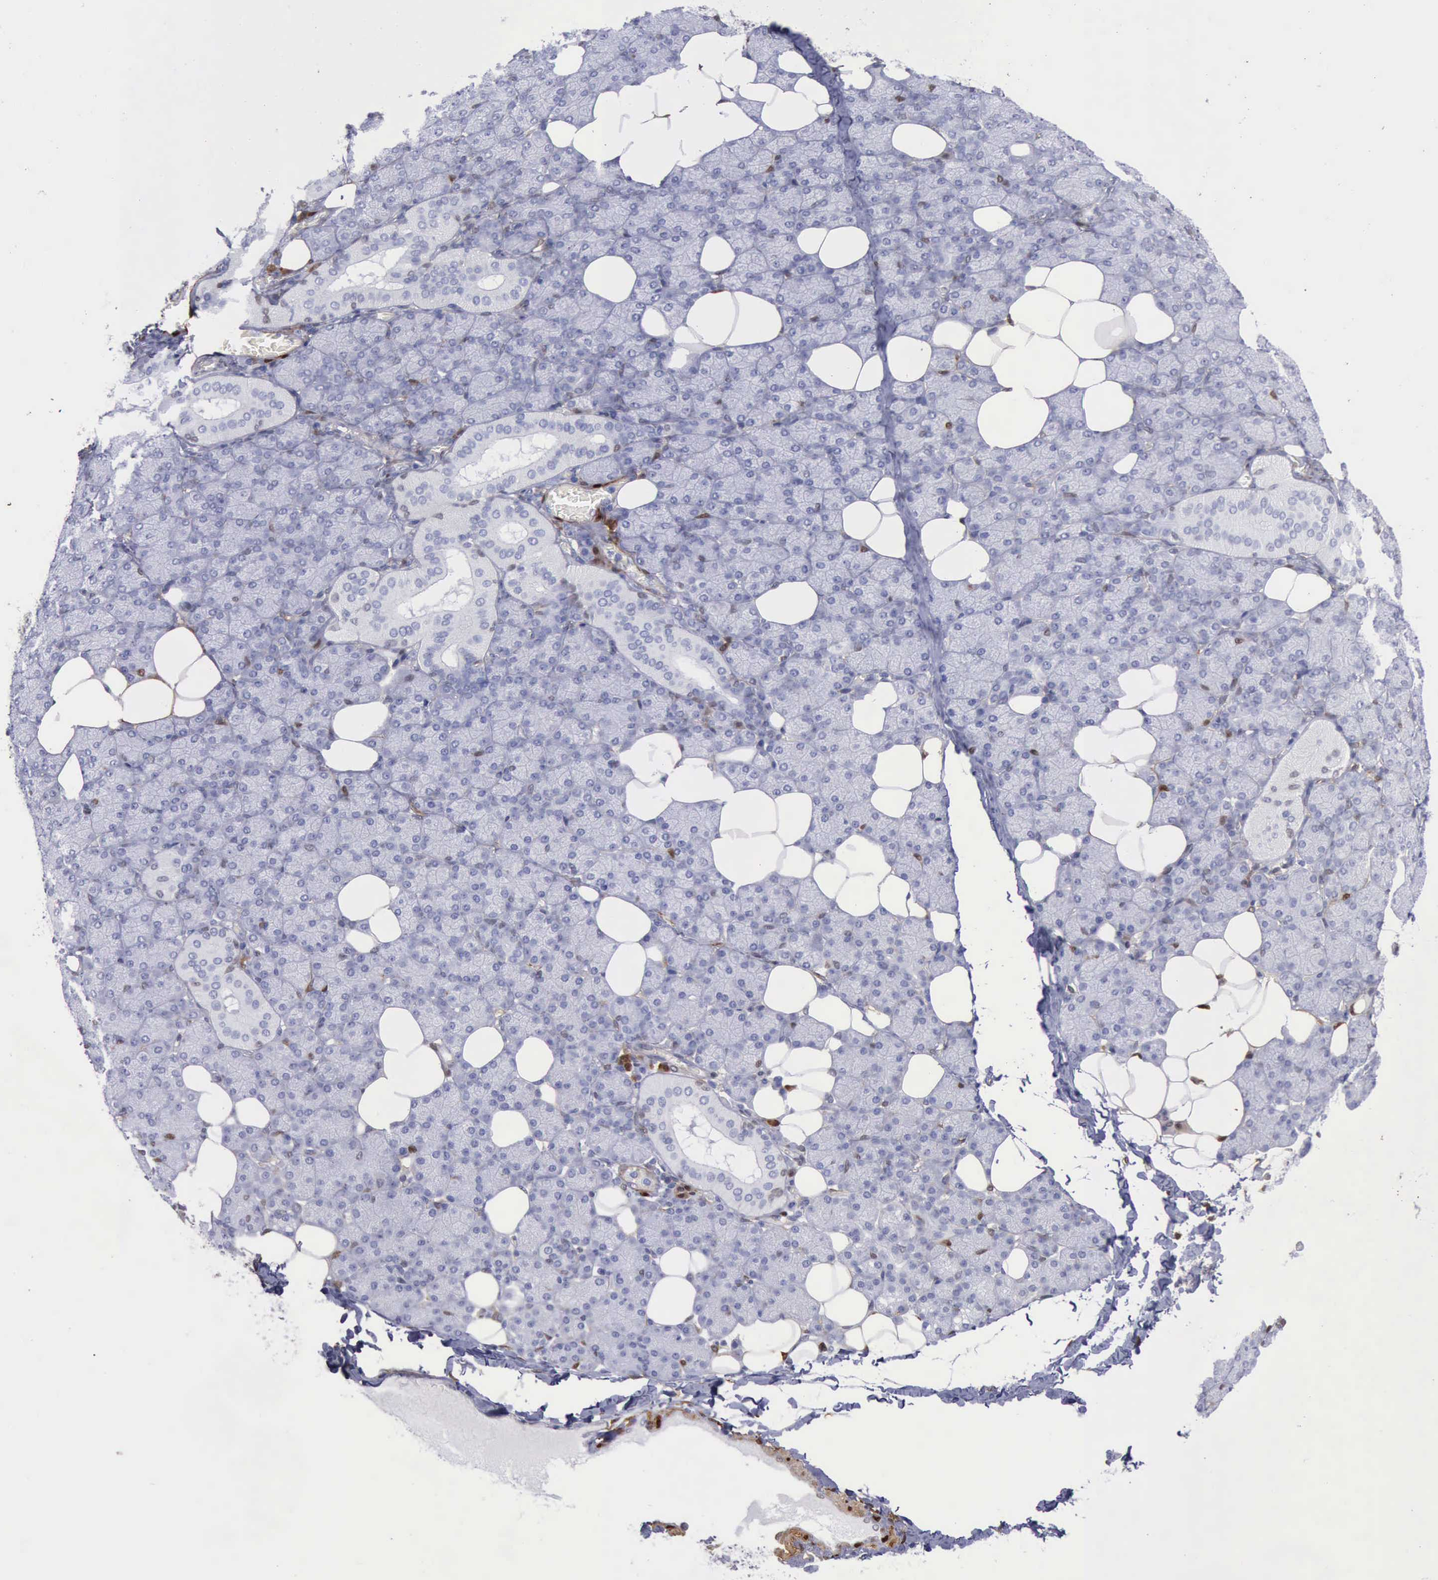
{"staining": {"intensity": "negative", "quantity": "none", "location": "none"}, "tissue": "salivary gland", "cell_type": "Glandular cells", "image_type": "normal", "snomed": [{"axis": "morphology", "description": "Normal tissue, NOS"}, {"axis": "topography", "description": "Lymph node"}, {"axis": "topography", "description": "Salivary gland"}], "caption": "This is an IHC histopathology image of normal human salivary gland. There is no staining in glandular cells.", "gene": "FHL1", "patient": {"sex": "male", "age": 8}}